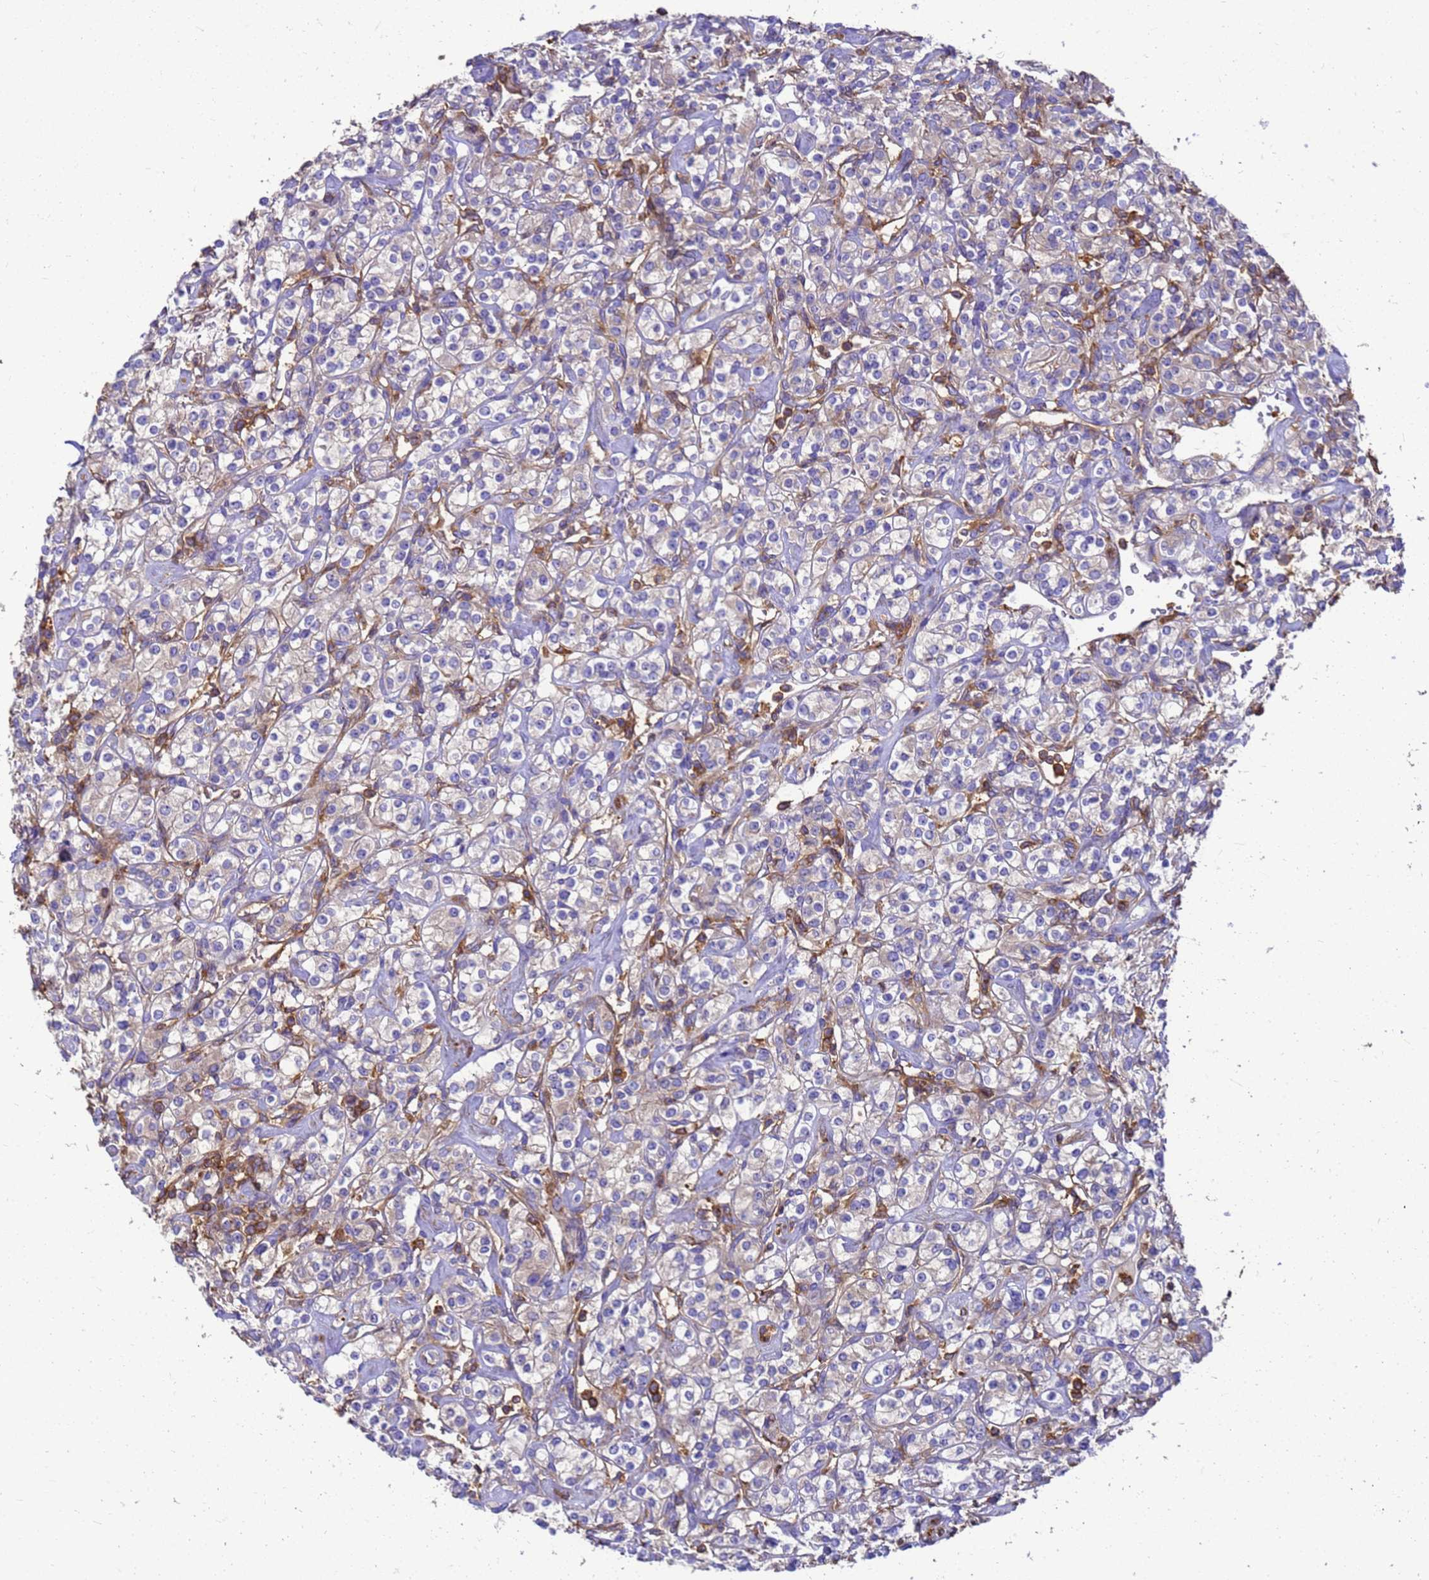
{"staining": {"intensity": "weak", "quantity": "<25%", "location": "cytoplasmic/membranous"}, "tissue": "renal cancer", "cell_type": "Tumor cells", "image_type": "cancer", "snomed": [{"axis": "morphology", "description": "Adenocarcinoma, NOS"}, {"axis": "topography", "description": "Kidney"}], "caption": "DAB (3,3'-diaminobenzidine) immunohistochemical staining of renal adenocarcinoma exhibits no significant expression in tumor cells.", "gene": "ZNF235", "patient": {"sex": "male", "age": 77}}